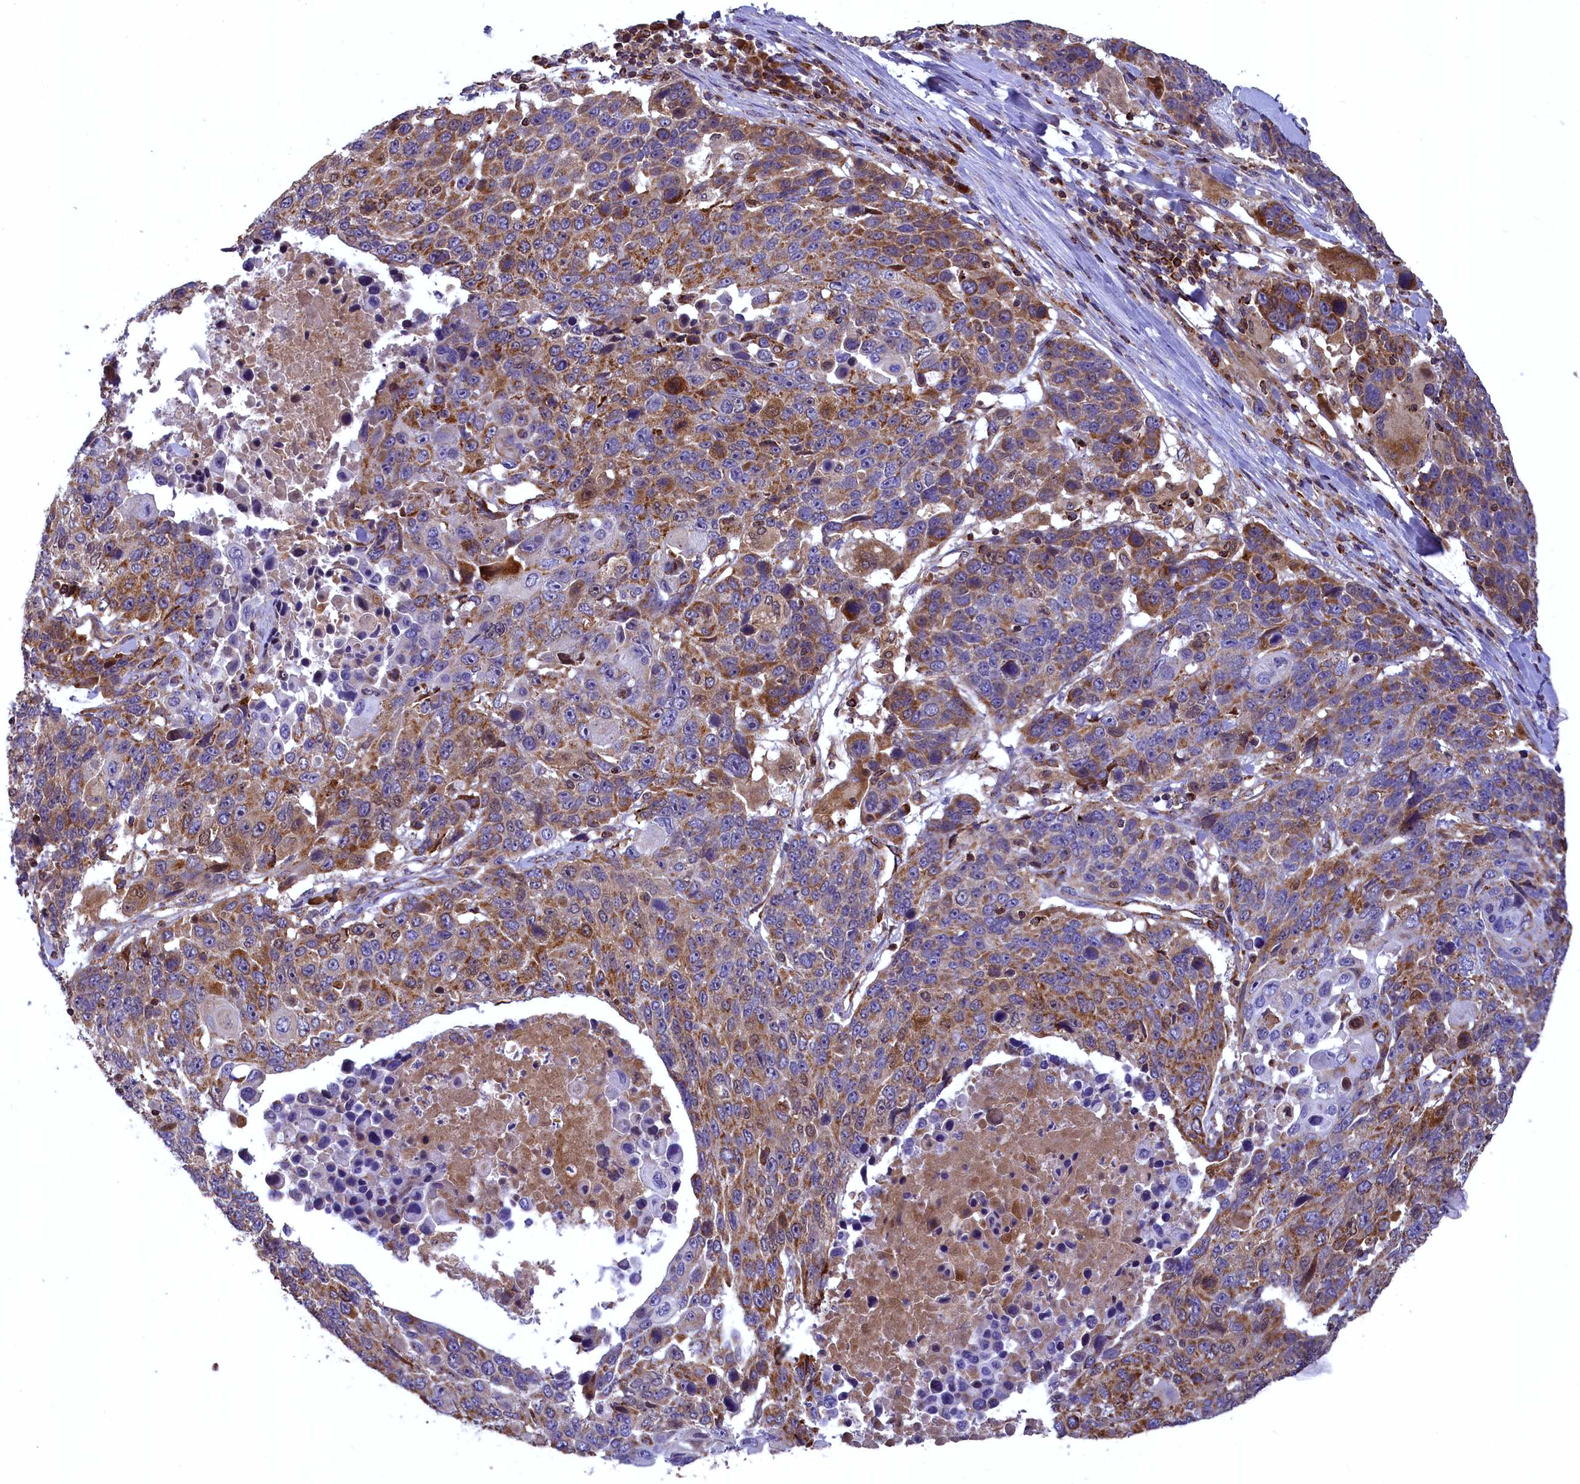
{"staining": {"intensity": "moderate", "quantity": "25%-75%", "location": "cytoplasmic/membranous"}, "tissue": "lung cancer", "cell_type": "Tumor cells", "image_type": "cancer", "snomed": [{"axis": "morphology", "description": "Squamous cell carcinoma, NOS"}, {"axis": "topography", "description": "Lung"}], "caption": "High-magnification brightfield microscopy of lung cancer stained with DAB (3,3'-diaminobenzidine) (brown) and counterstained with hematoxylin (blue). tumor cells exhibit moderate cytoplasmic/membranous expression is seen in approximately25%-75% of cells.", "gene": "COX17", "patient": {"sex": "male", "age": 66}}